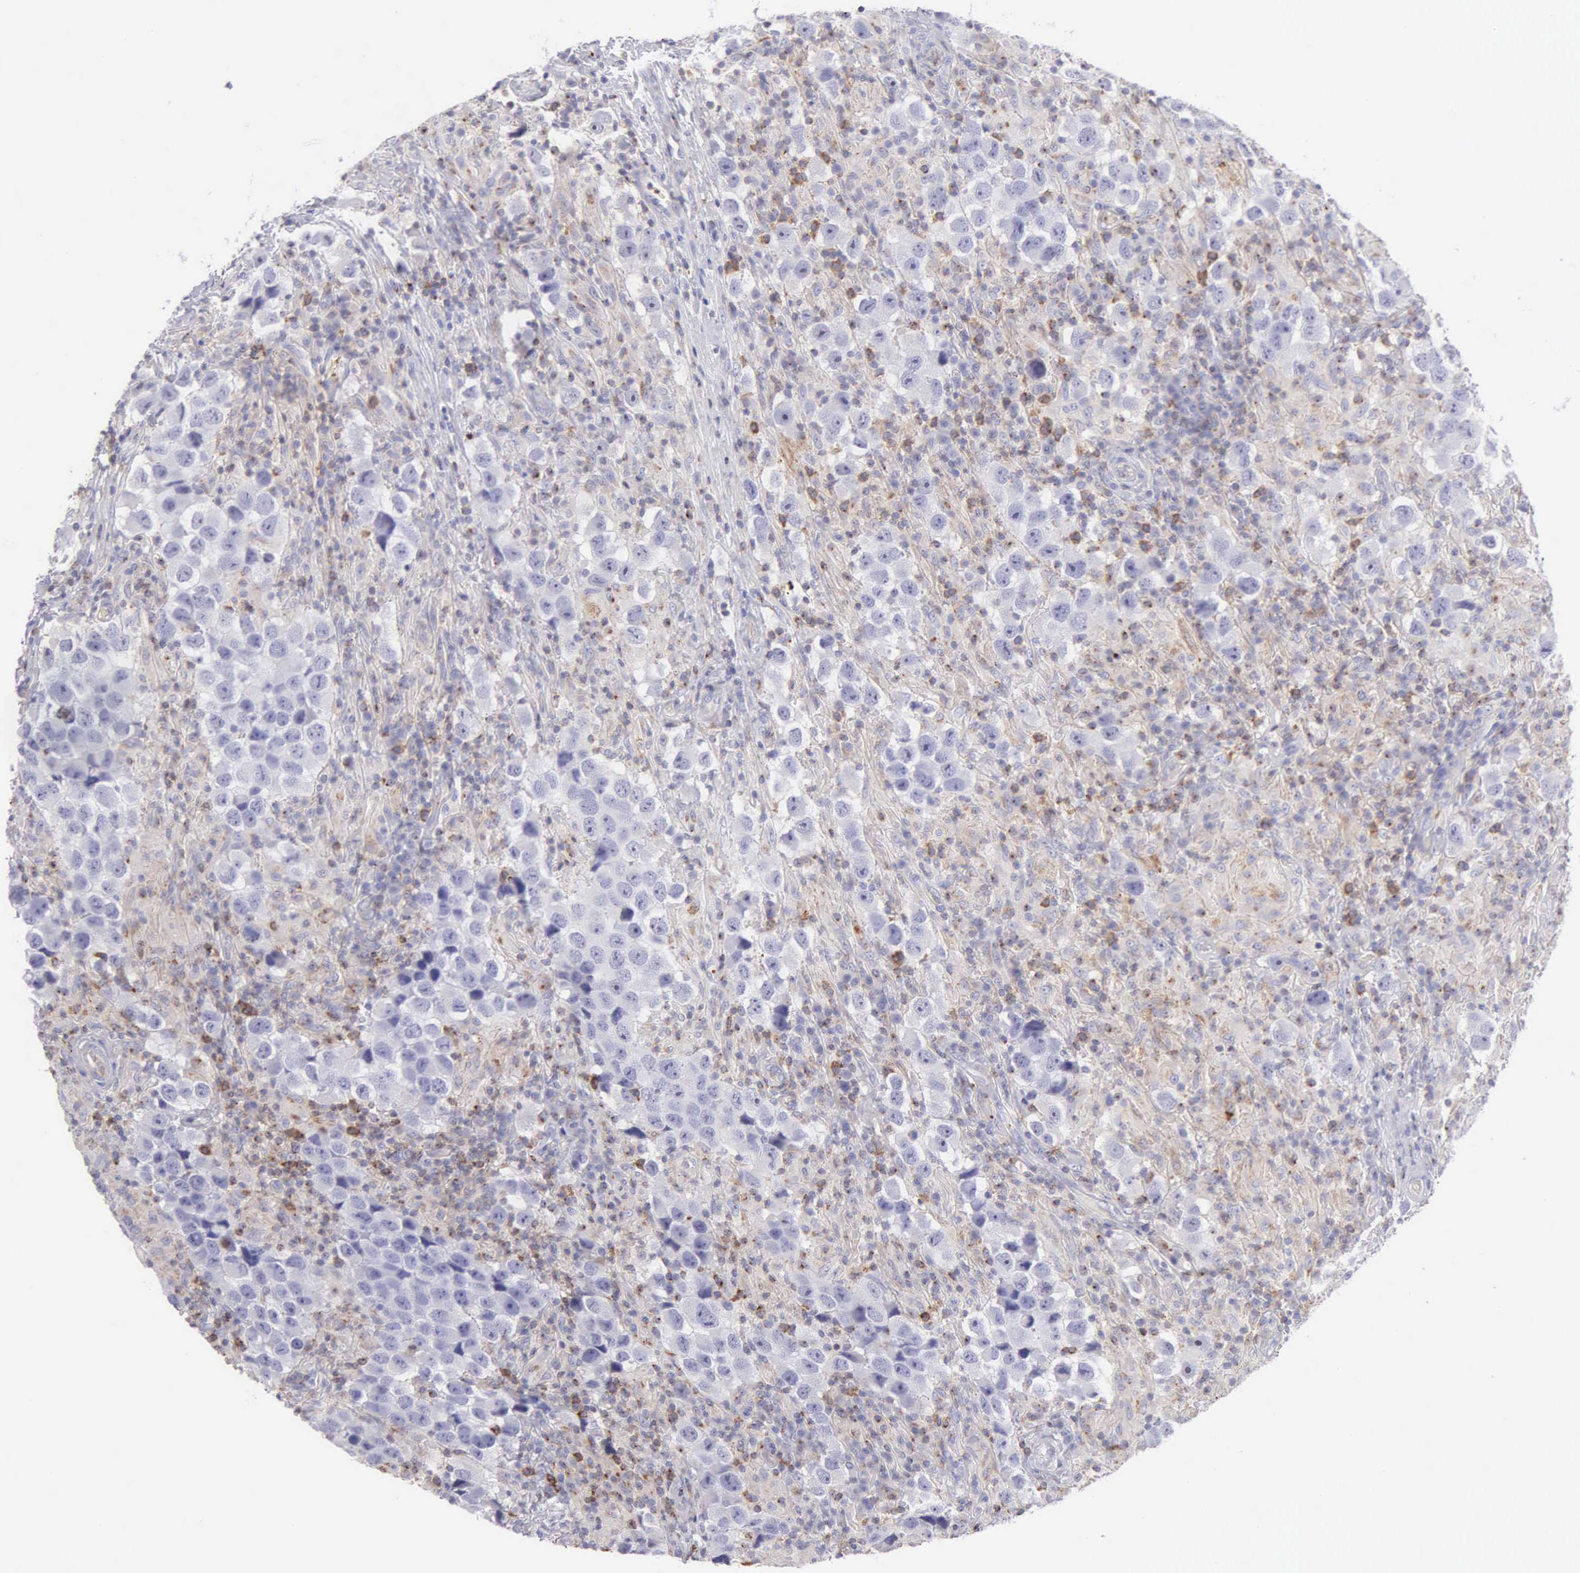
{"staining": {"intensity": "negative", "quantity": "none", "location": "none"}, "tissue": "testis cancer", "cell_type": "Tumor cells", "image_type": "cancer", "snomed": [{"axis": "morphology", "description": "Carcinoma, Embryonal, NOS"}, {"axis": "topography", "description": "Testis"}], "caption": "IHC of human testis cancer (embryonal carcinoma) displays no expression in tumor cells. (DAB immunohistochemistry with hematoxylin counter stain).", "gene": "SRGN", "patient": {"sex": "male", "age": 21}}